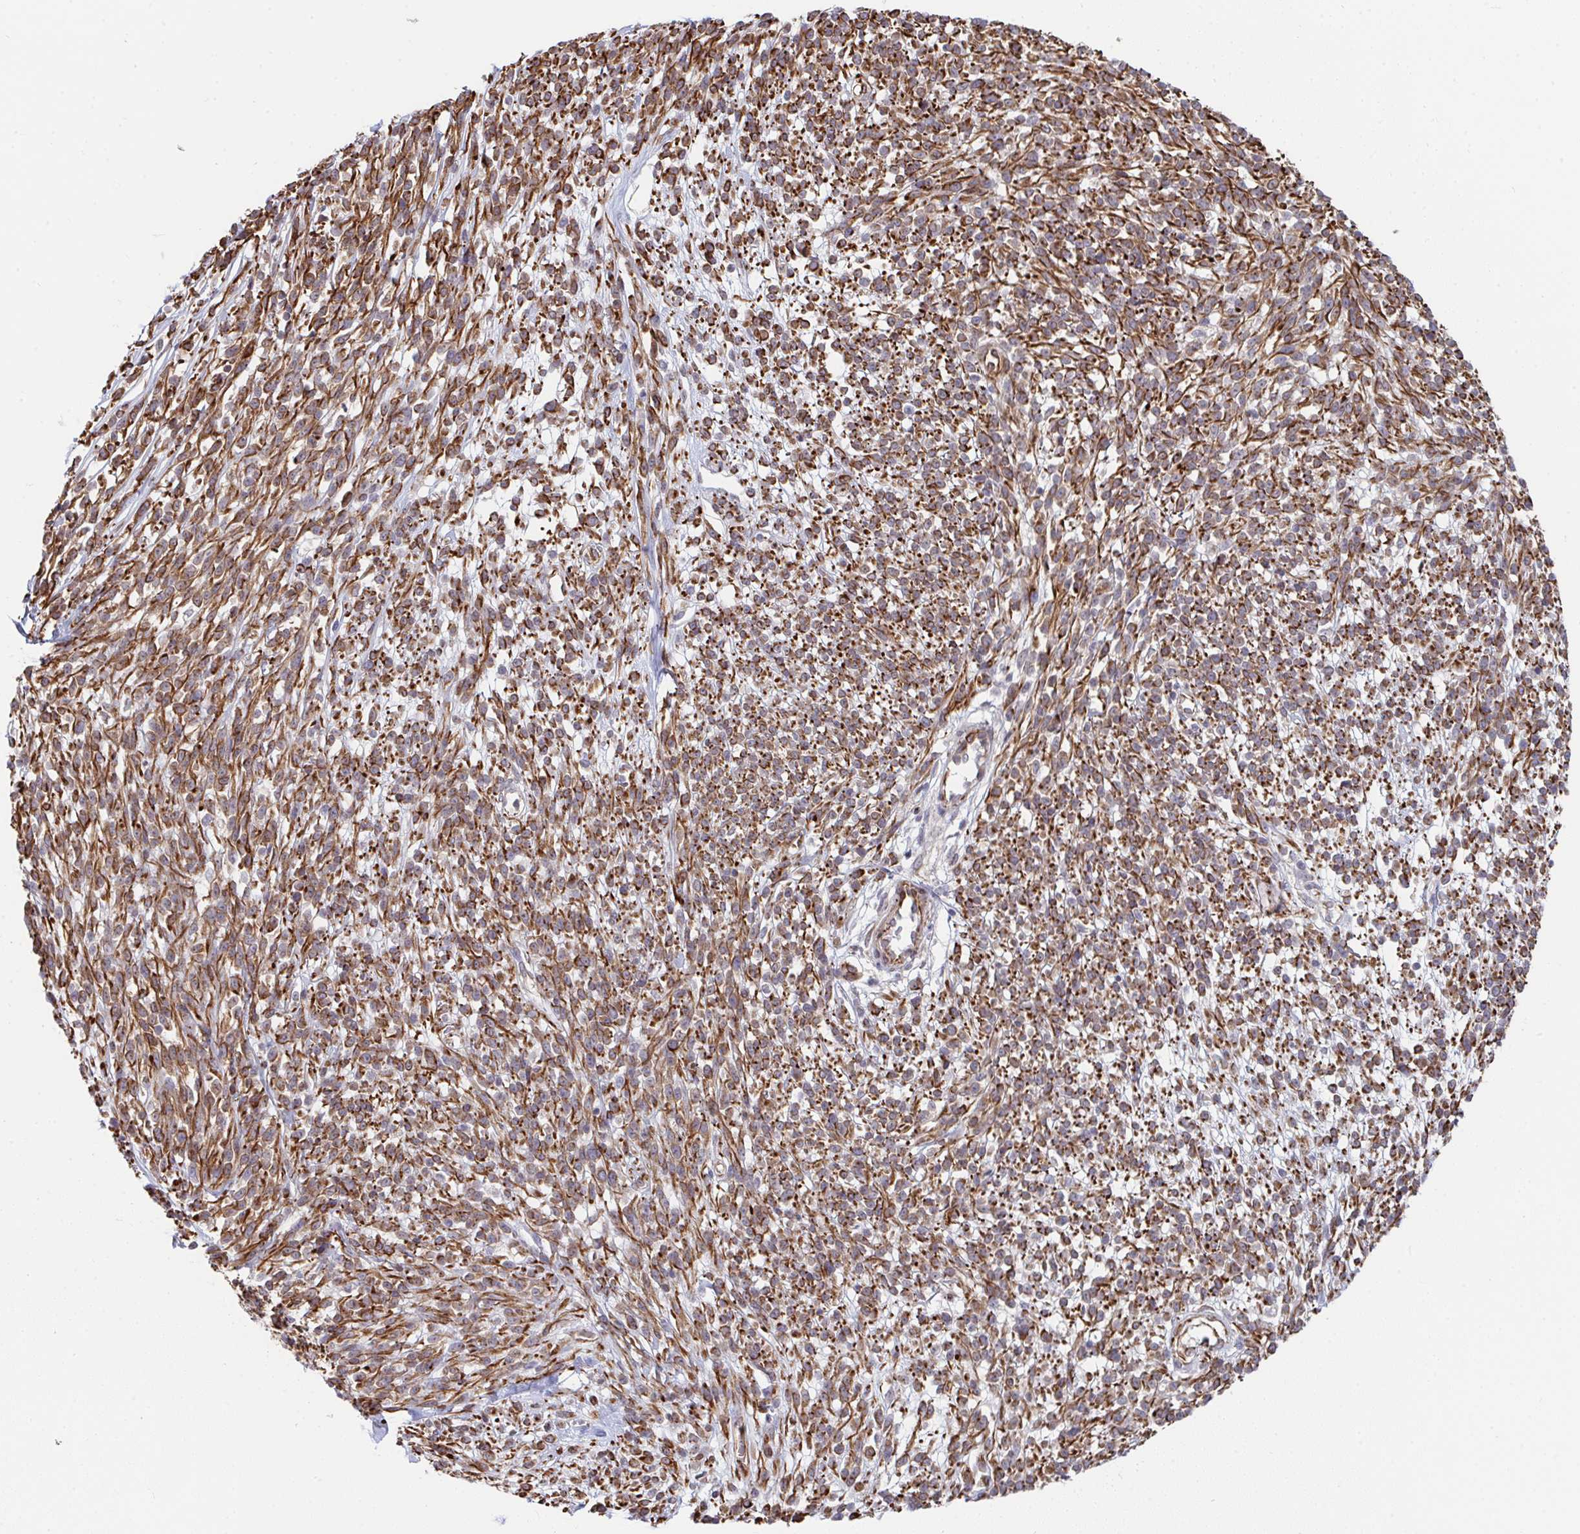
{"staining": {"intensity": "moderate", "quantity": ">75%", "location": "cytoplasmic/membranous"}, "tissue": "melanoma", "cell_type": "Tumor cells", "image_type": "cancer", "snomed": [{"axis": "morphology", "description": "Malignant melanoma, NOS"}, {"axis": "topography", "description": "Skin"}, {"axis": "topography", "description": "Skin of trunk"}], "caption": "Immunohistochemical staining of human malignant melanoma shows moderate cytoplasmic/membranous protein expression in about >75% of tumor cells. Using DAB (brown) and hematoxylin (blue) stains, captured at high magnification using brightfield microscopy.", "gene": "EIF1AD", "patient": {"sex": "male", "age": 74}}